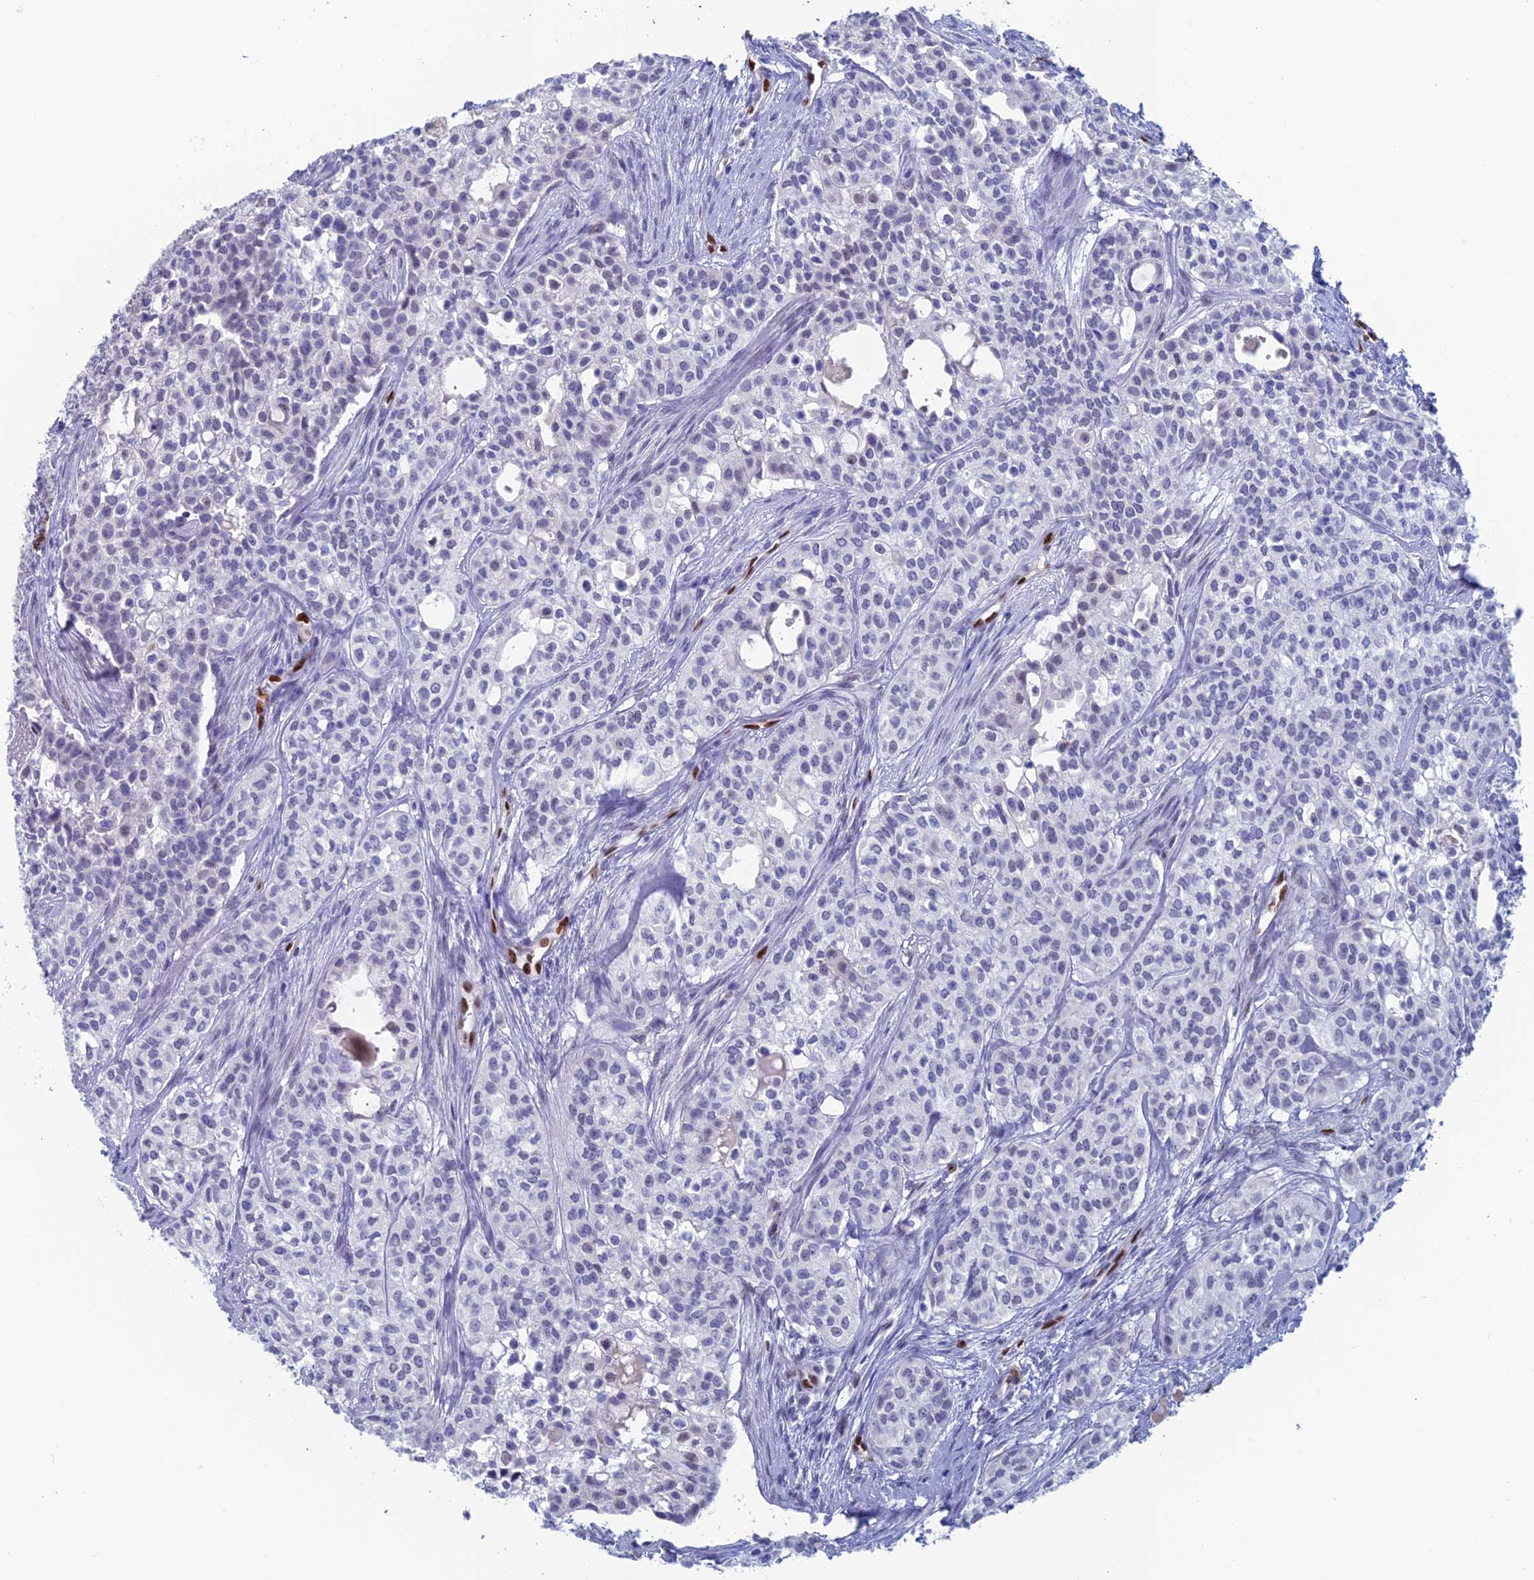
{"staining": {"intensity": "negative", "quantity": "none", "location": "none"}, "tissue": "head and neck cancer", "cell_type": "Tumor cells", "image_type": "cancer", "snomed": [{"axis": "morphology", "description": "Adenocarcinoma, NOS"}, {"axis": "topography", "description": "Head-Neck"}], "caption": "This is an IHC histopathology image of human adenocarcinoma (head and neck). There is no staining in tumor cells.", "gene": "NOL4L", "patient": {"sex": "male", "age": 81}}